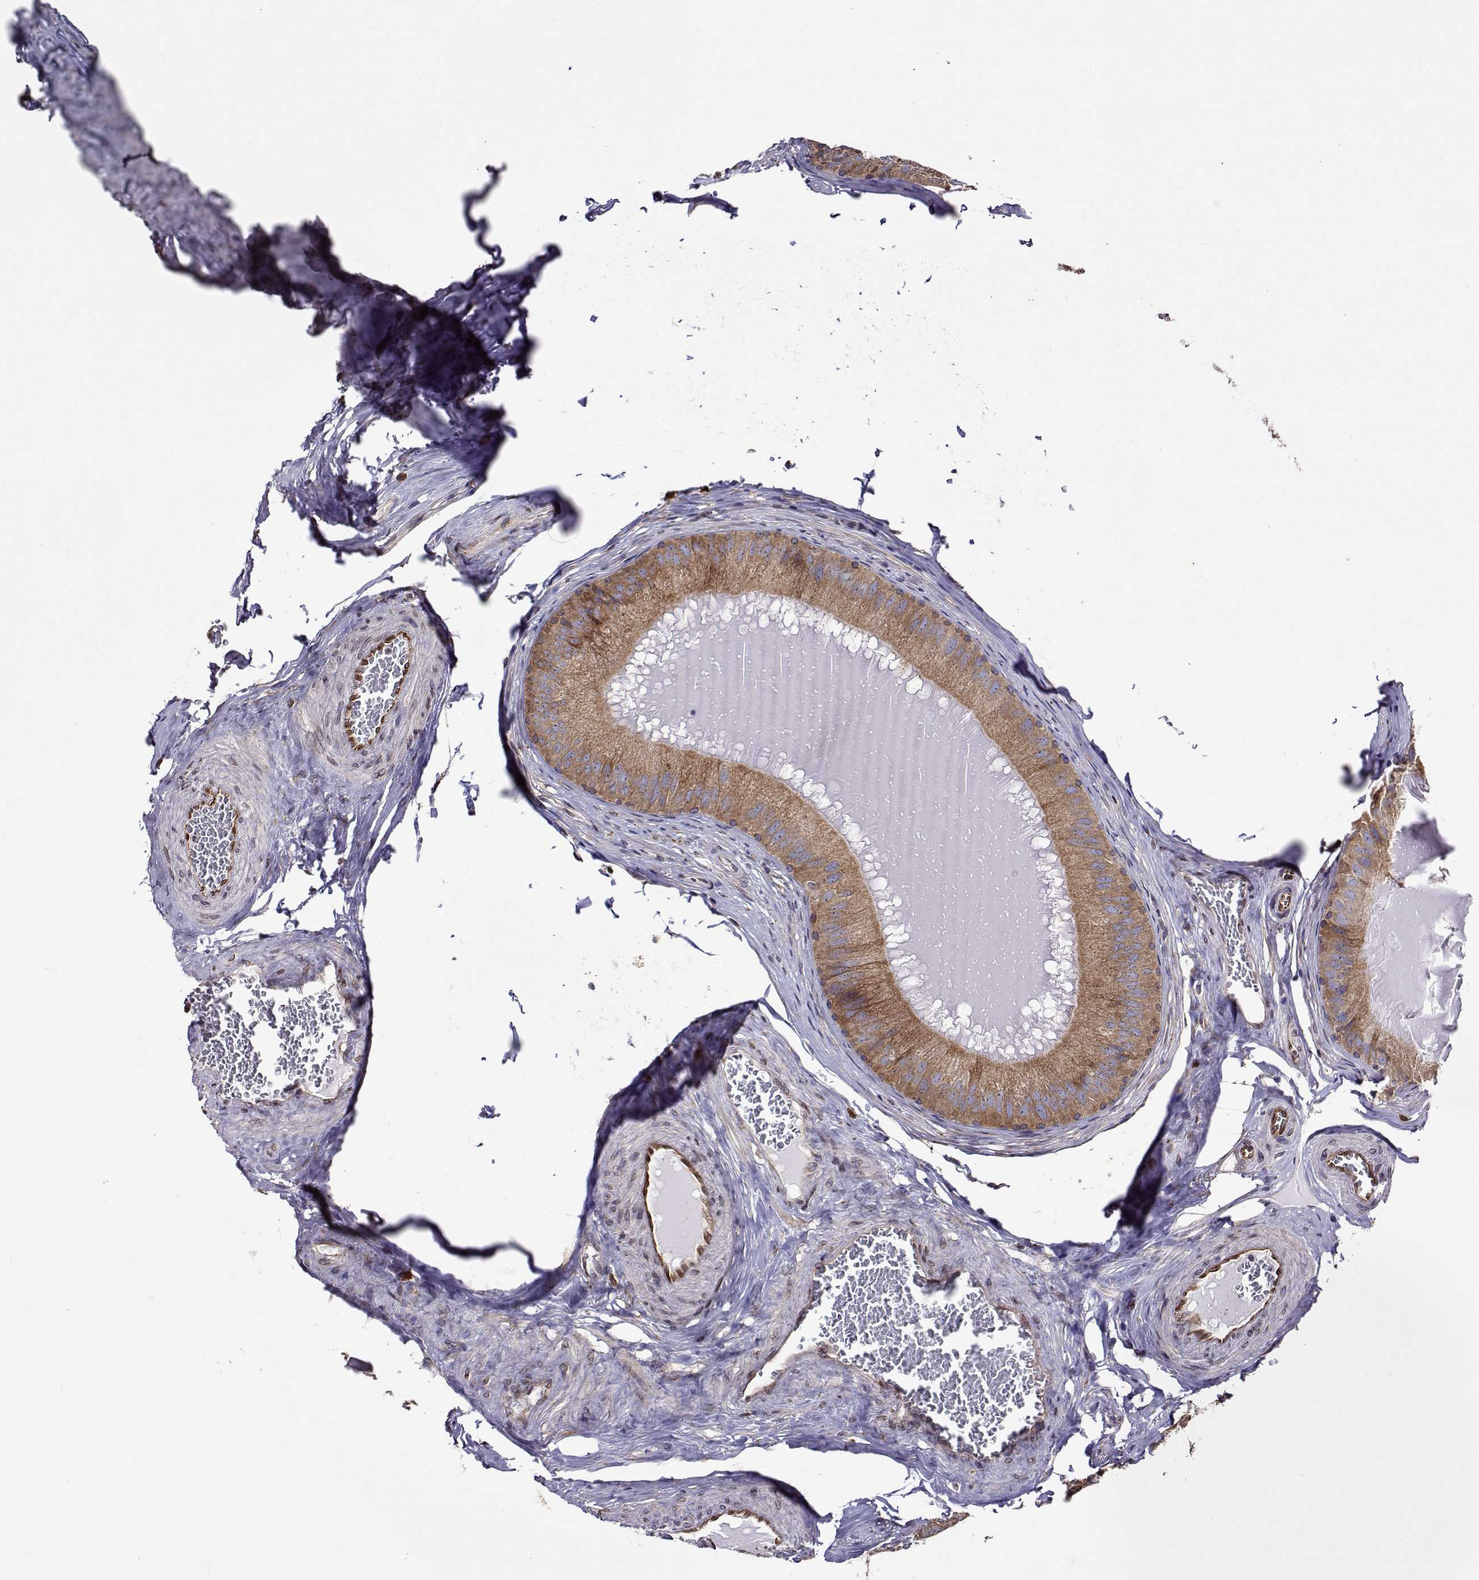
{"staining": {"intensity": "moderate", "quantity": ">75%", "location": "cytoplasmic/membranous"}, "tissue": "epididymis", "cell_type": "Glandular cells", "image_type": "normal", "snomed": [{"axis": "morphology", "description": "Normal tissue, NOS"}, {"axis": "topography", "description": "Epididymis, spermatic cord, NOS"}], "caption": "A micrograph of epididymis stained for a protein shows moderate cytoplasmic/membranous brown staining in glandular cells.", "gene": "PGRMC2", "patient": {"sex": "male", "age": 39}}